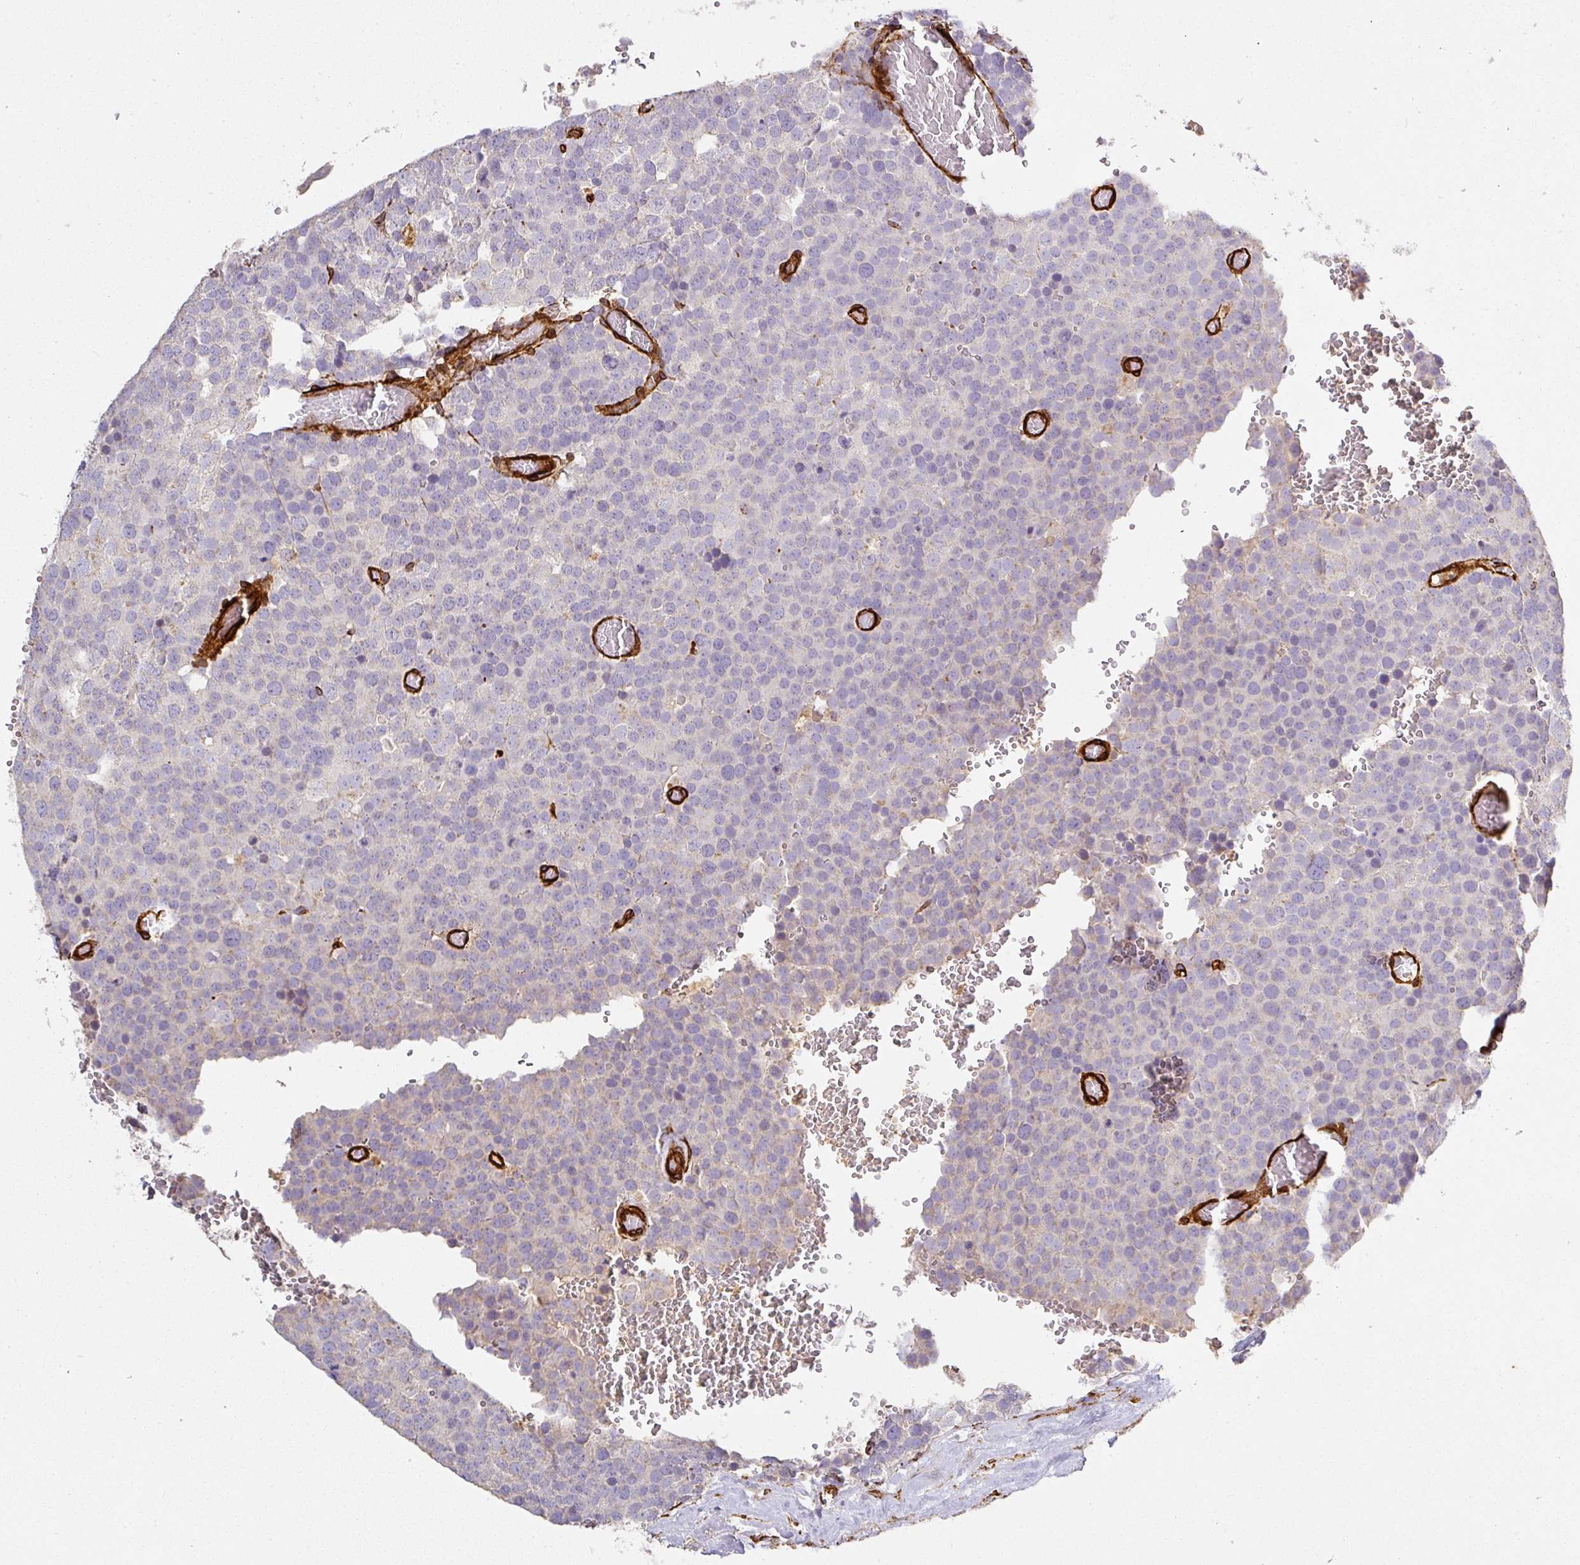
{"staining": {"intensity": "negative", "quantity": "none", "location": "none"}, "tissue": "testis cancer", "cell_type": "Tumor cells", "image_type": "cancer", "snomed": [{"axis": "morphology", "description": "Seminoma, NOS"}, {"axis": "topography", "description": "Testis"}], "caption": "IHC photomicrograph of human testis seminoma stained for a protein (brown), which displays no expression in tumor cells.", "gene": "SLC25A17", "patient": {"sex": "male", "age": 71}}